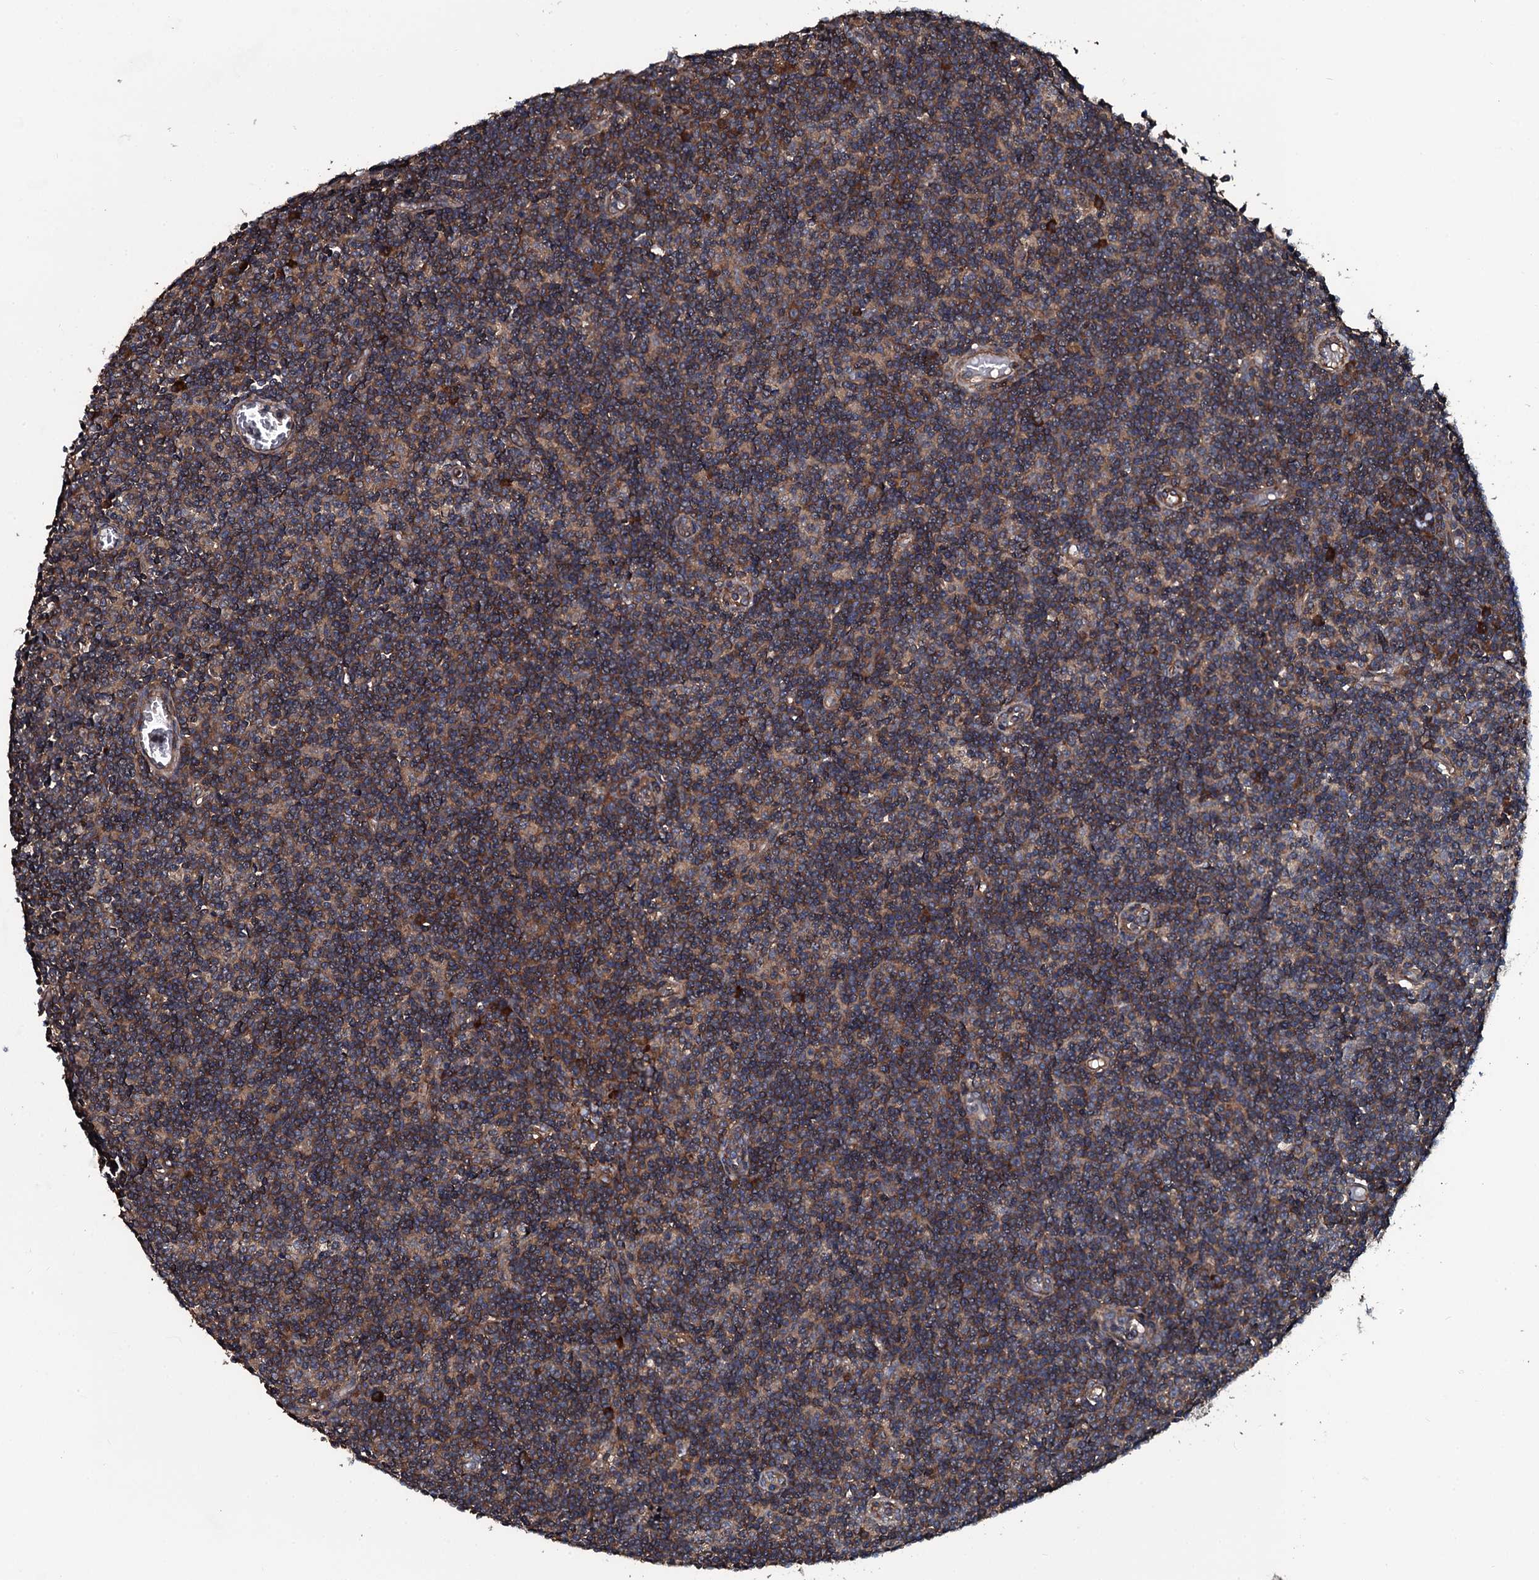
{"staining": {"intensity": "moderate", "quantity": "25%-75%", "location": "cytoplasmic/membranous"}, "tissue": "lymph node", "cell_type": "Germinal center cells", "image_type": "normal", "snomed": [{"axis": "morphology", "description": "Normal tissue, NOS"}, {"axis": "topography", "description": "Lymph node"}], "caption": "Normal lymph node was stained to show a protein in brown. There is medium levels of moderate cytoplasmic/membranous positivity in about 25%-75% of germinal center cells. The protein of interest is shown in brown color, while the nuclei are stained blue.", "gene": "USPL1", "patient": {"sex": "female", "age": 55}}